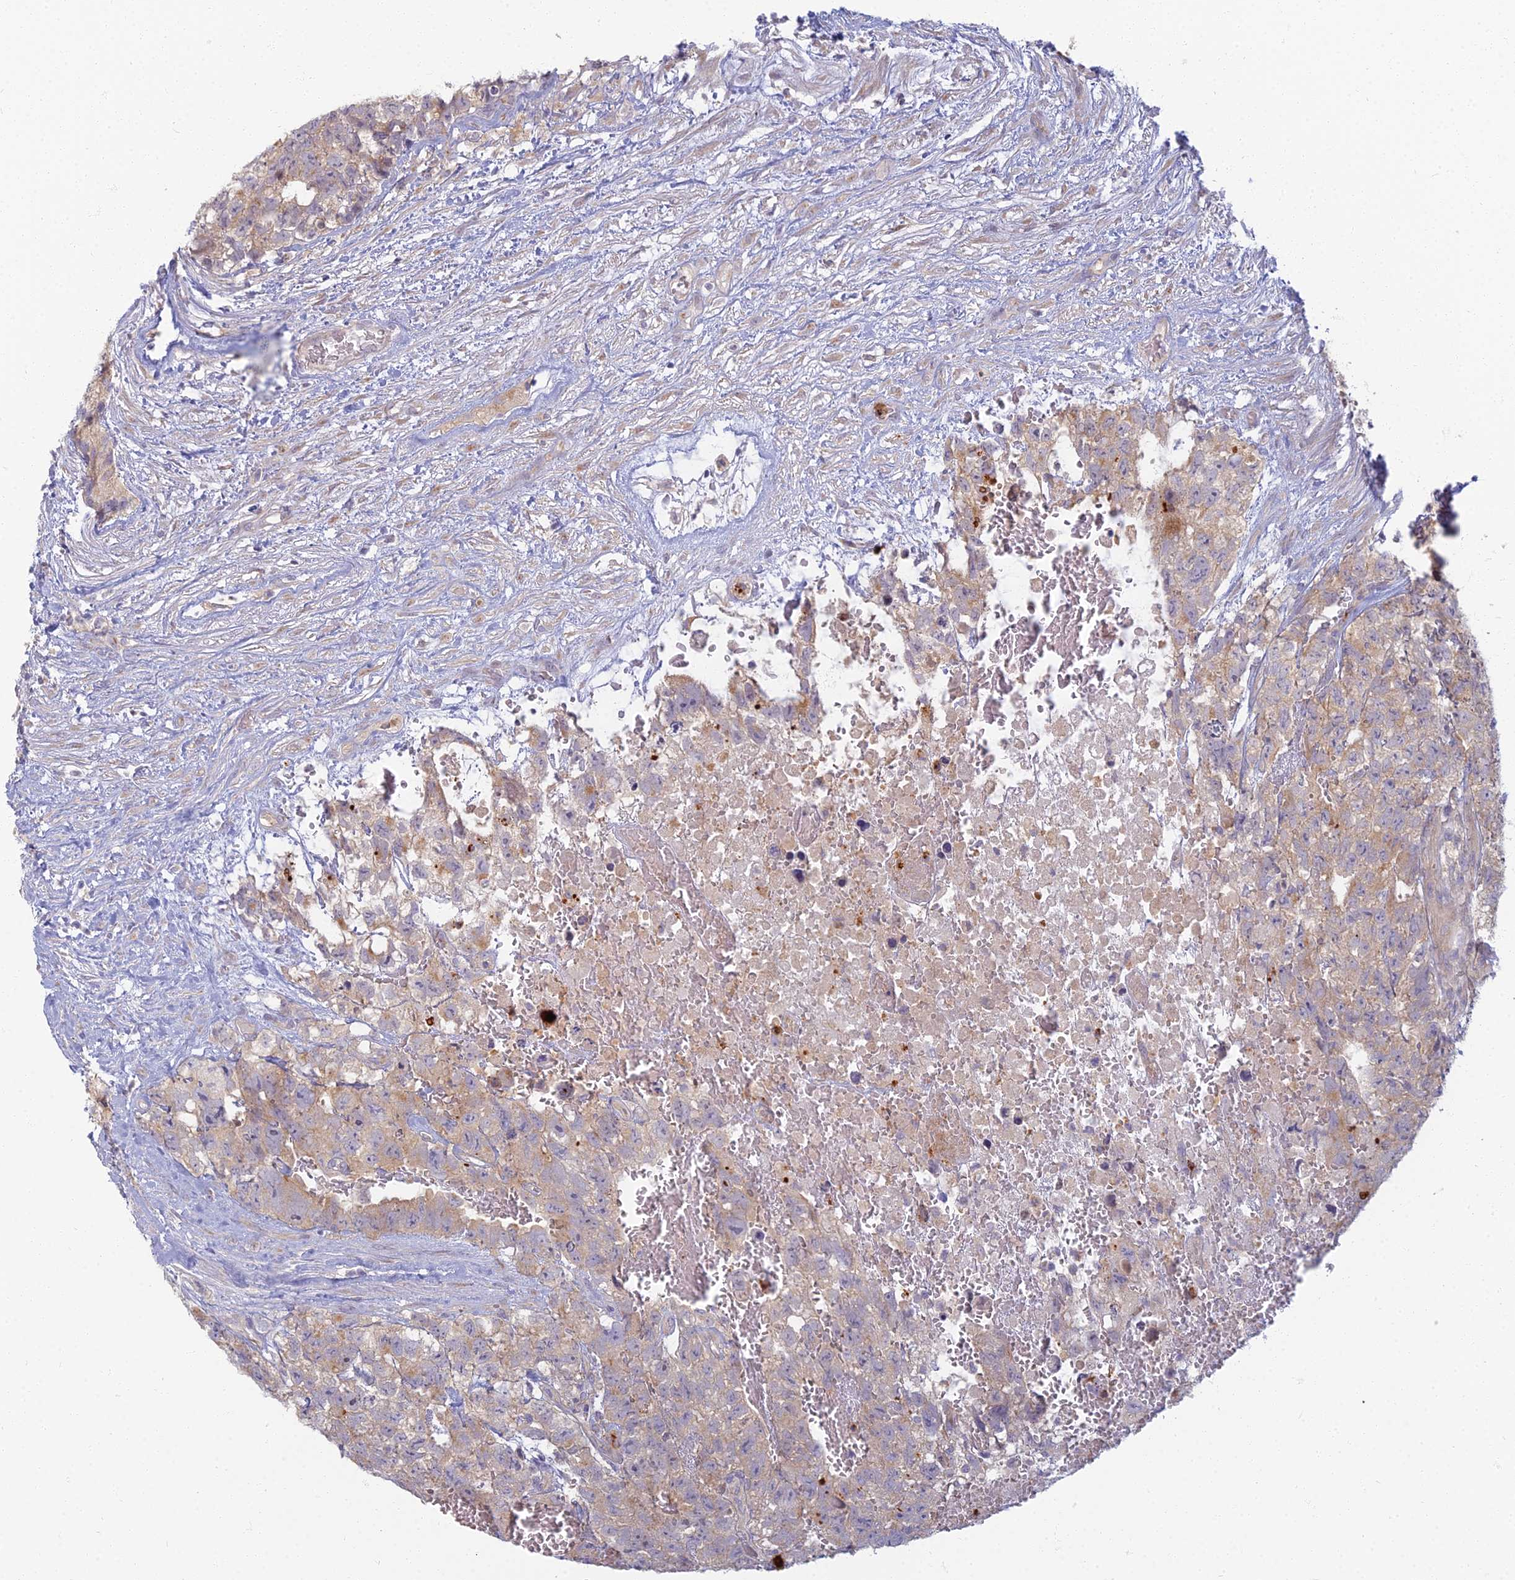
{"staining": {"intensity": "weak", "quantity": "<25%", "location": "cytoplasmic/membranous"}, "tissue": "testis cancer", "cell_type": "Tumor cells", "image_type": "cancer", "snomed": [{"axis": "morphology", "description": "Carcinoma, Embryonal, NOS"}, {"axis": "topography", "description": "Testis"}], "caption": "This is a micrograph of immunohistochemistry (IHC) staining of testis embryonal carcinoma, which shows no expression in tumor cells.", "gene": "PROX2", "patient": {"sex": "male", "age": 26}}